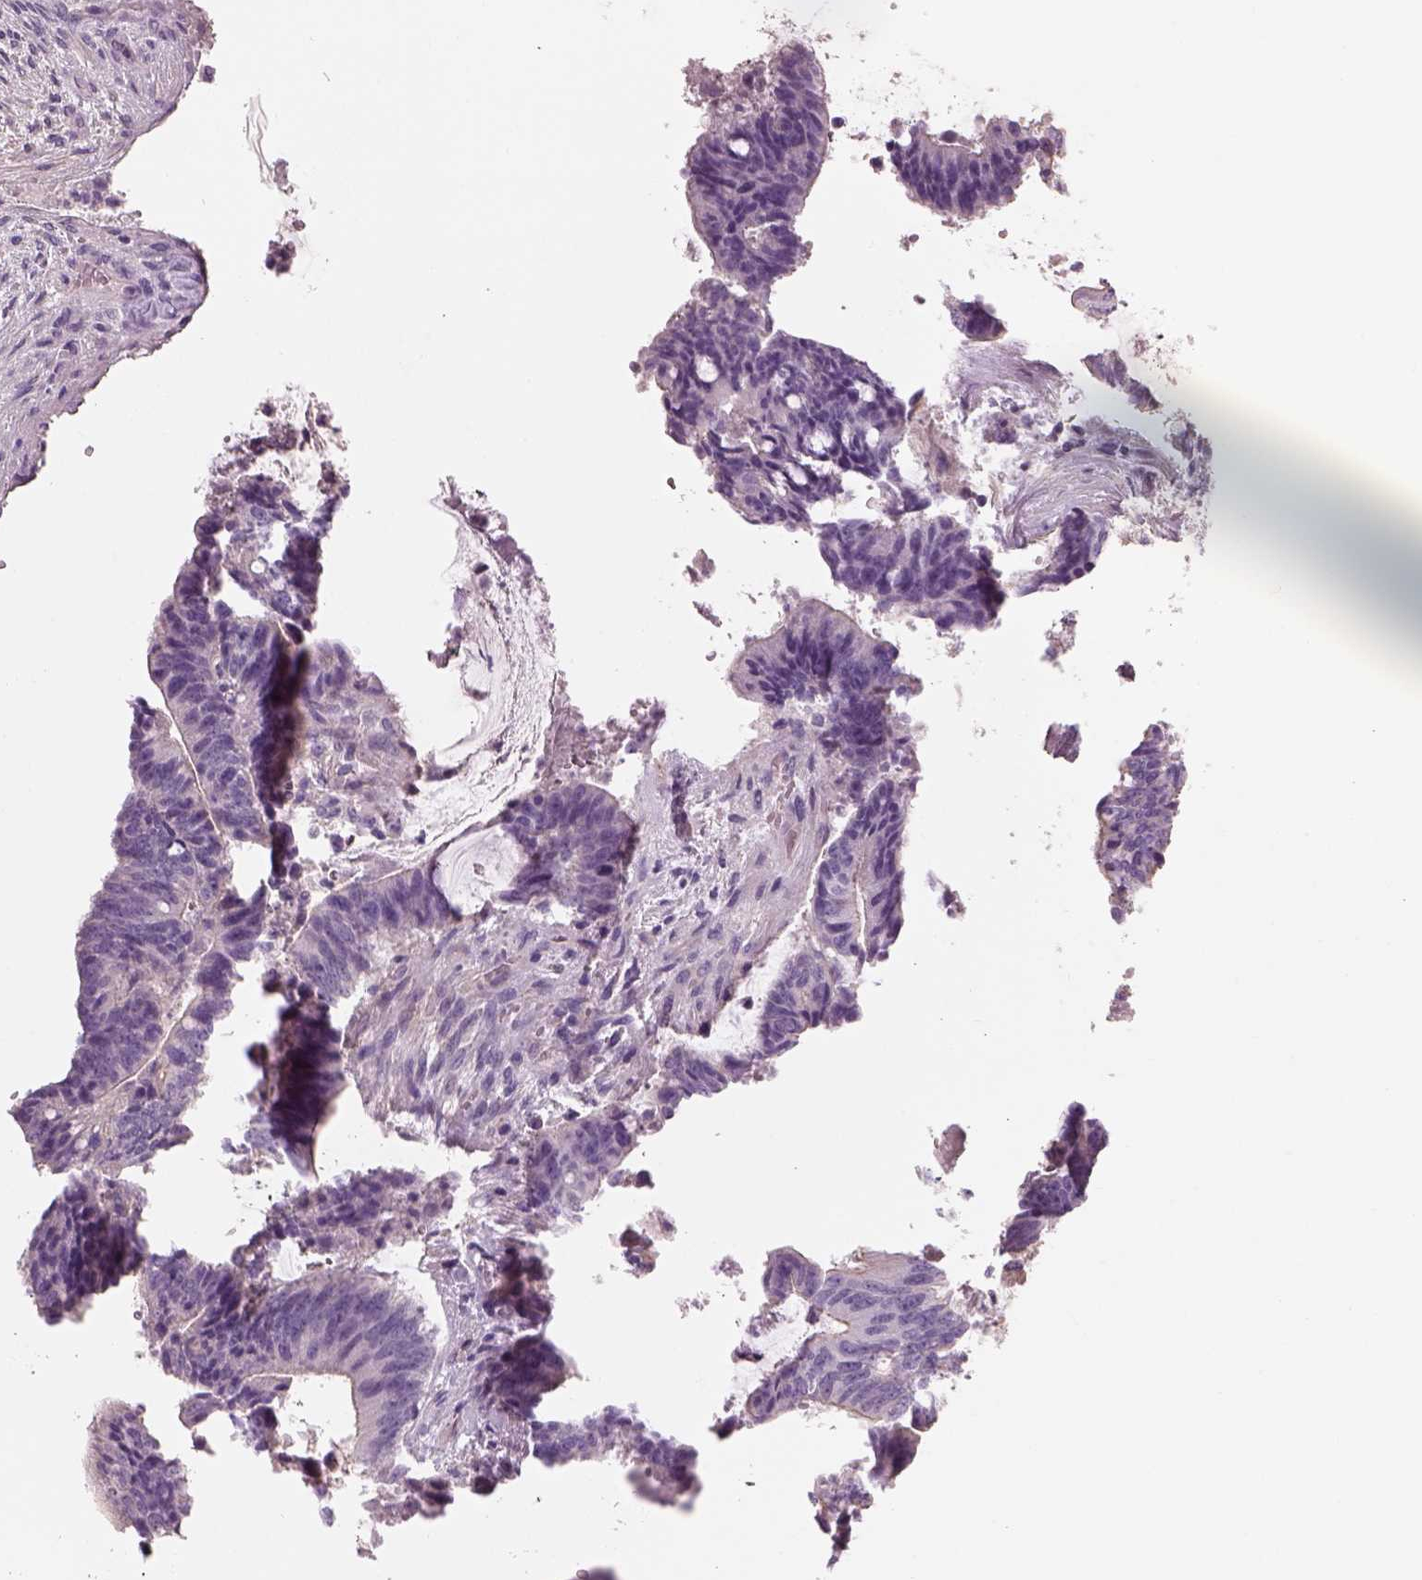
{"staining": {"intensity": "negative", "quantity": "none", "location": "none"}, "tissue": "colorectal cancer", "cell_type": "Tumor cells", "image_type": "cancer", "snomed": [{"axis": "morphology", "description": "Adenocarcinoma, NOS"}, {"axis": "topography", "description": "Colon"}], "caption": "Immunohistochemical staining of human adenocarcinoma (colorectal) shows no significant staining in tumor cells.", "gene": "OTUD6A", "patient": {"sex": "female", "age": 43}}